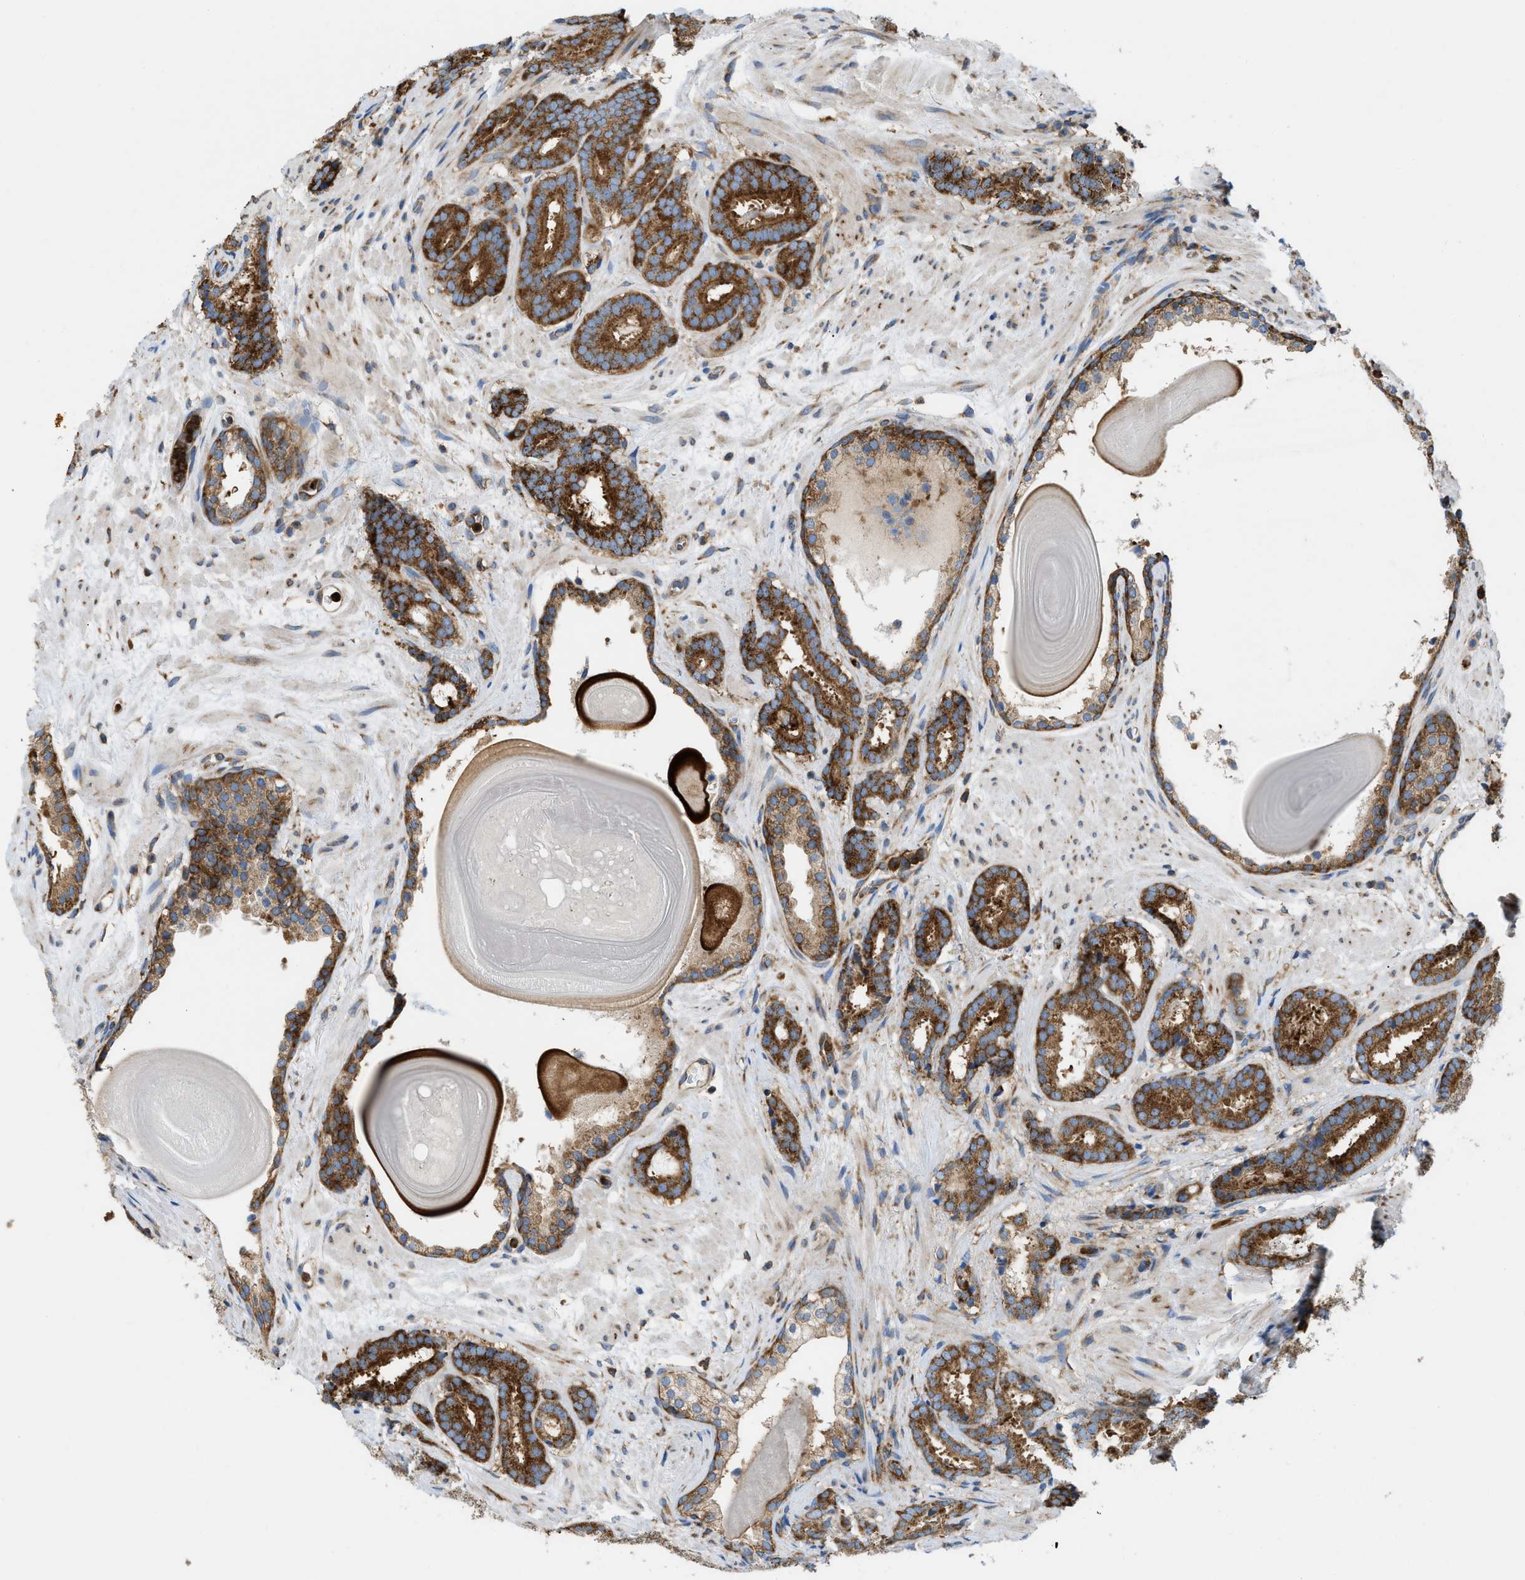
{"staining": {"intensity": "strong", "quantity": ">75%", "location": "cytoplasmic/membranous"}, "tissue": "prostate cancer", "cell_type": "Tumor cells", "image_type": "cancer", "snomed": [{"axis": "morphology", "description": "Adenocarcinoma, Low grade"}, {"axis": "topography", "description": "Prostate"}], "caption": "Adenocarcinoma (low-grade) (prostate) tissue displays strong cytoplasmic/membranous expression in approximately >75% of tumor cells", "gene": "GPAT4", "patient": {"sex": "male", "age": 69}}